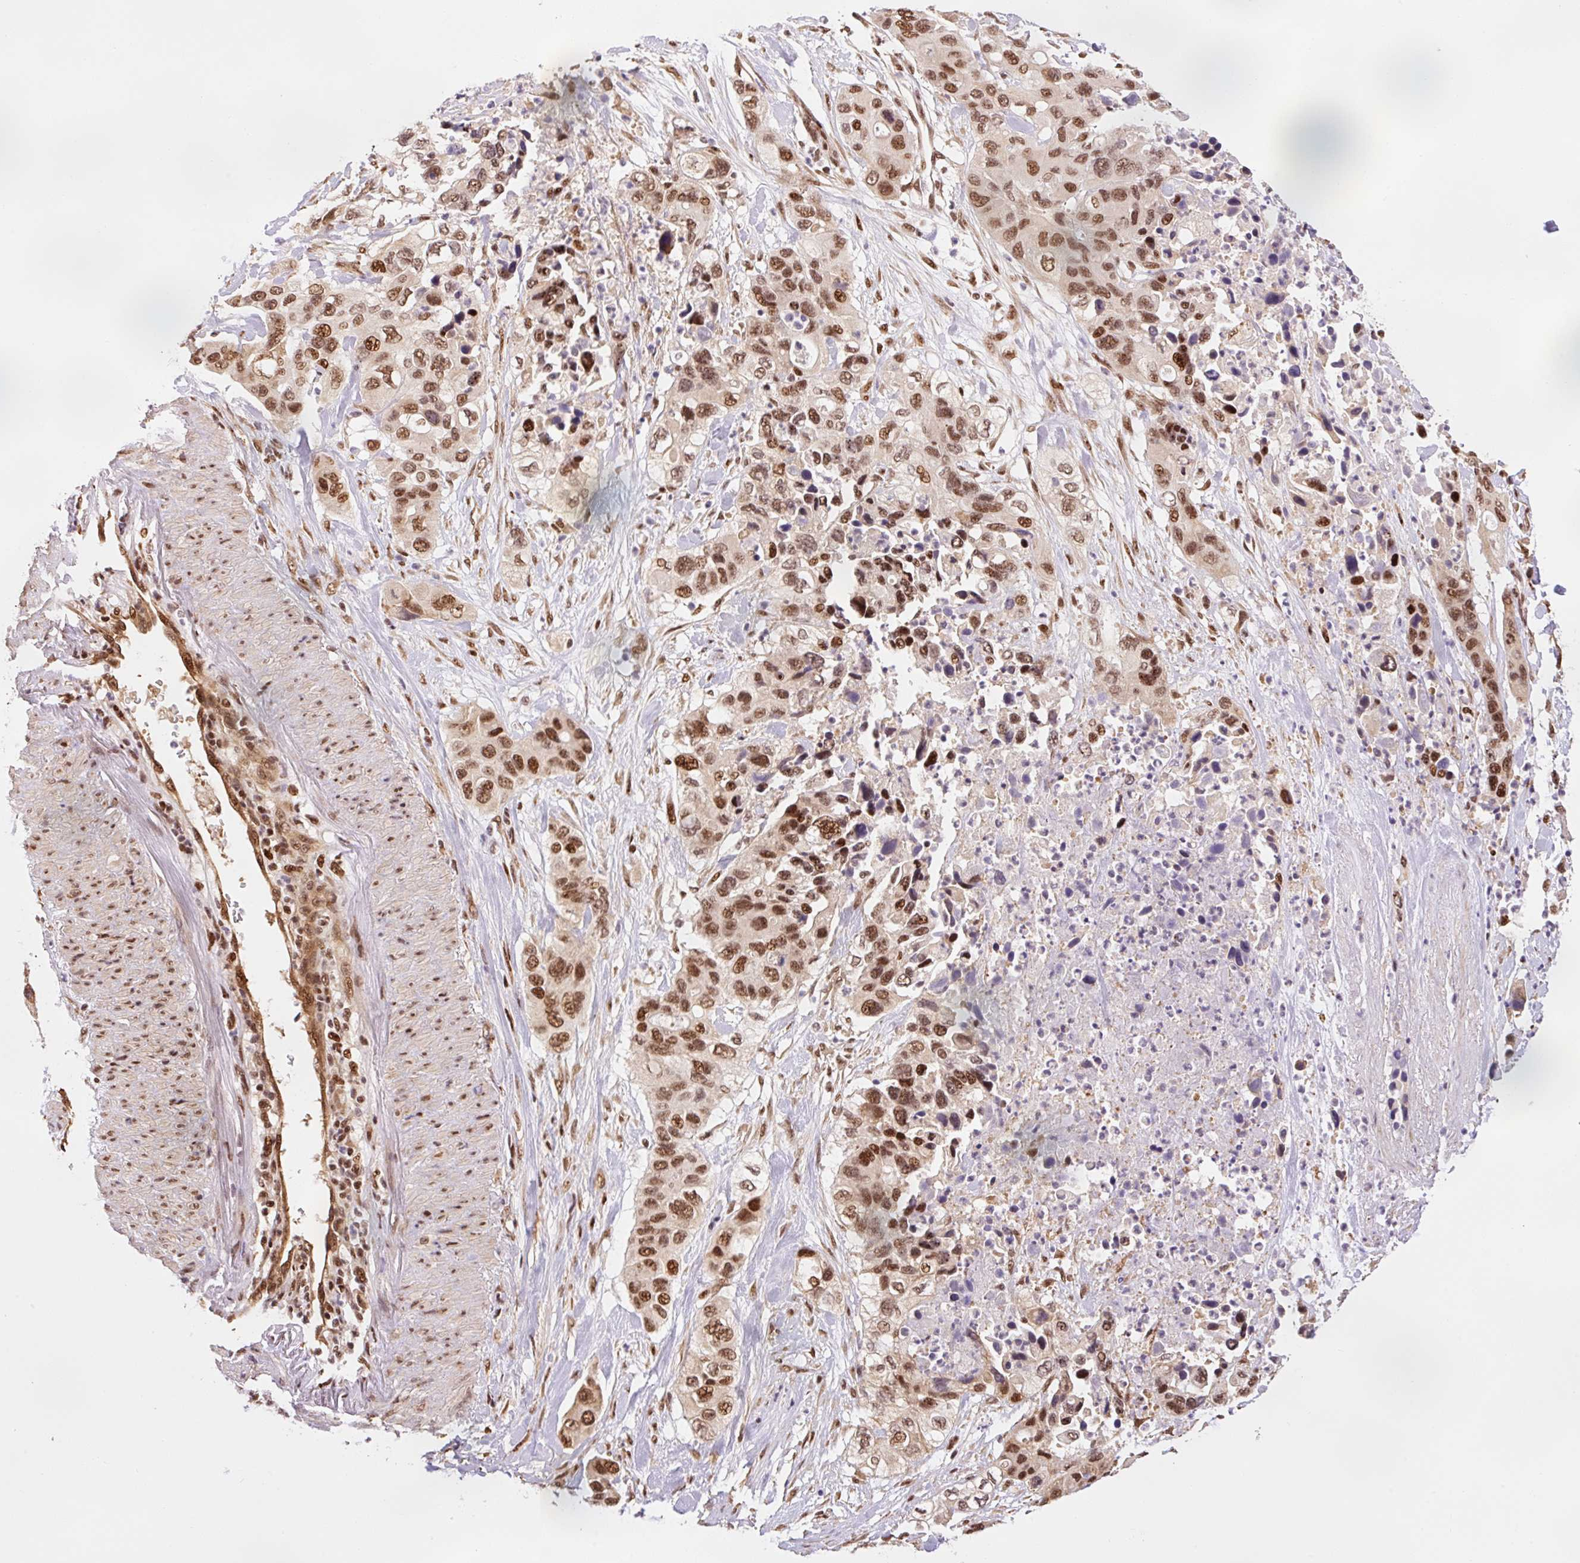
{"staining": {"intensity": "strong", "quantity": ">75%", "location": "nuclear"}, "tissue": "pancreatic cancer", "cell_type": "Tumor cells", "image_type": "cancer", "snomed": [{"axis": "morphology", "description": "Adenocarcinoma, NOS"}, {"axis": "topography", "description": "Pancreas"}], "caption": "A high amount of strong nuclear positivity is present in approximately >75% of tumor cells in pancreatic cancer tissue. Immunohistochemistry stains the protein of interest in brown and the nuclei are stained blue.", "gene": "INTS8", "patient": {"sex": "female", "age": 71}}